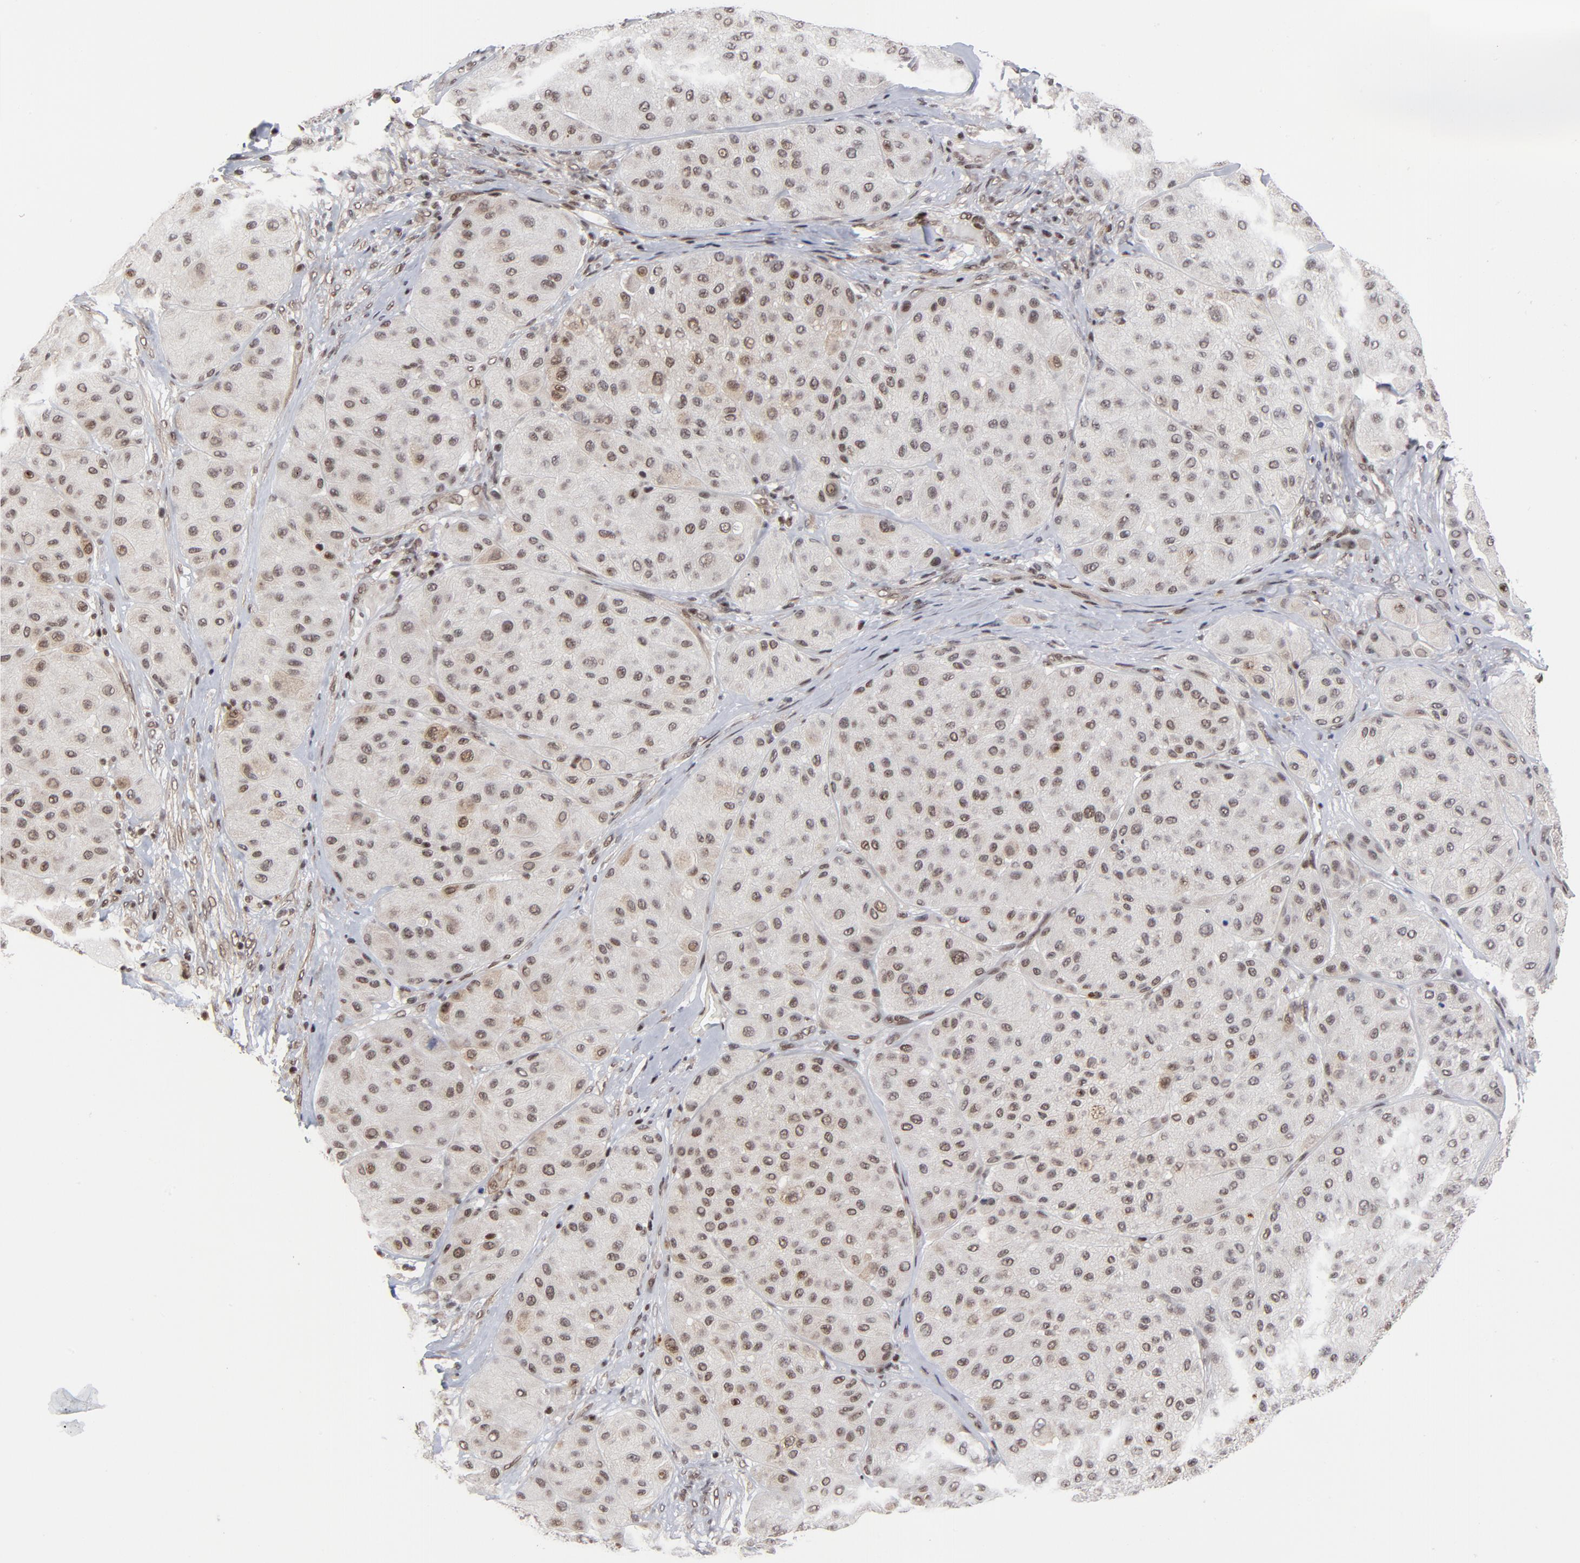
{"staining": {"intensity": "strong", "quantity": "25%-75%", "location": "nuclear"}, "tissue": "melanoma", "cell_type": "Tumor cells", "image_type": "cancer", "snomed": [{"axis": "morphology", "description": "Normal tissue, NOS"}, {"axis": "morphology", "description": "Malignant melanoma, Metastatic site"}, {"axis": "topography", "description": "Skin"}], "caption": "Human malignant melanoma (metastatic site) stained for a protein (brown) exhibits strong nuclear positive expression in approximately 25%-75% of tumor cells.", "gene": "CTCF", "patient": {"sex": "male", "age": 41}}